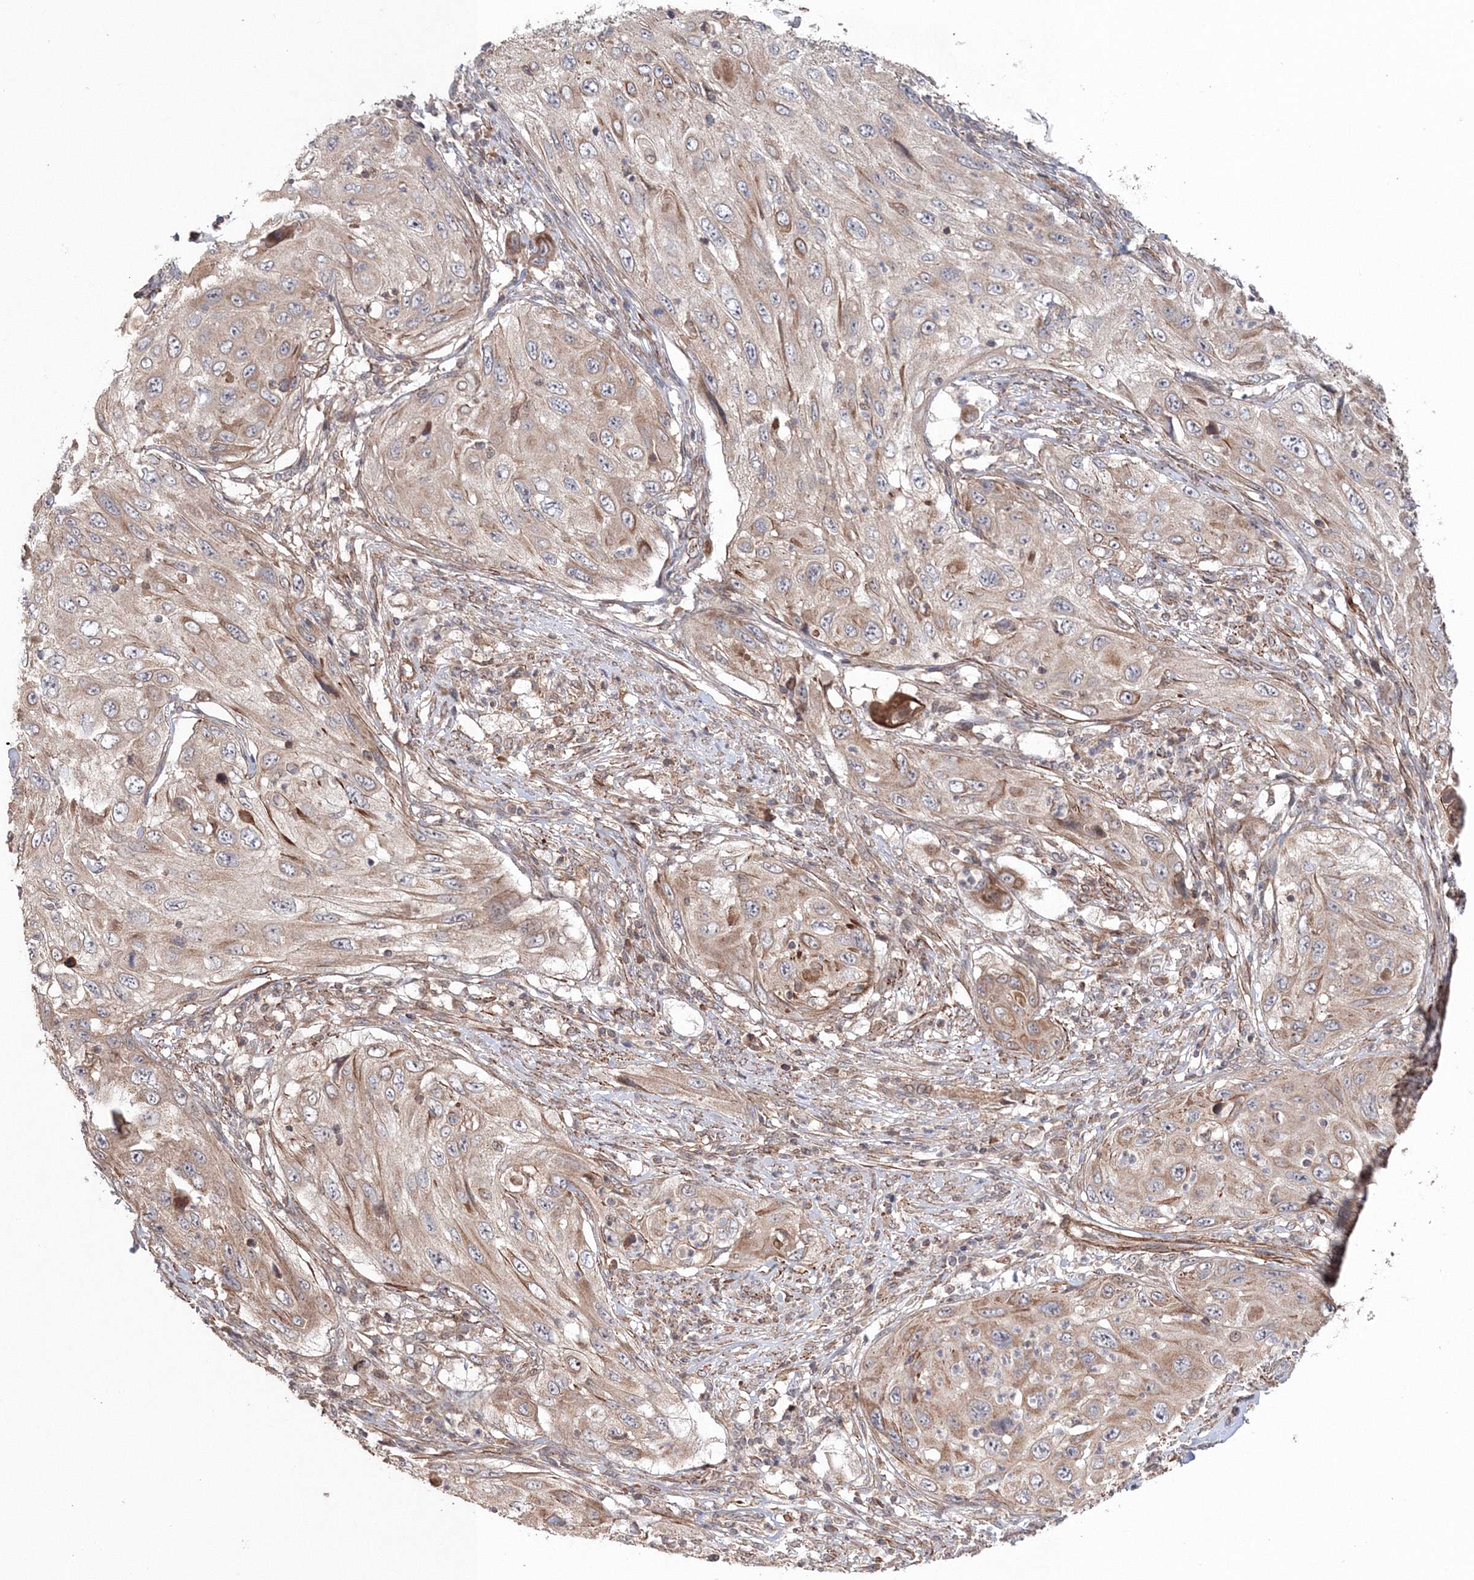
{"staining": {"intensity": "weak", "quantity": ">75%", "location": "cytoplasmic/membranous"}, "tissue": "cervical cancer", "cell_type": "Tumor cells", "image_type": "cancer", "snomed": [{"axis": "morphology", "description": "Squamous cell carcinoma, NOS"}, {"axis": "topography", "description": "Cervix"}], "caption": "Immunohistochemical staining of cervical cancer (squamous cell carcinoma) exhibits low levels of weak cytoplasmic/membranous expression in about >75% of tumor cells.", "gene": "NOA1", "patient": {"sex": "female", "age": 42}}